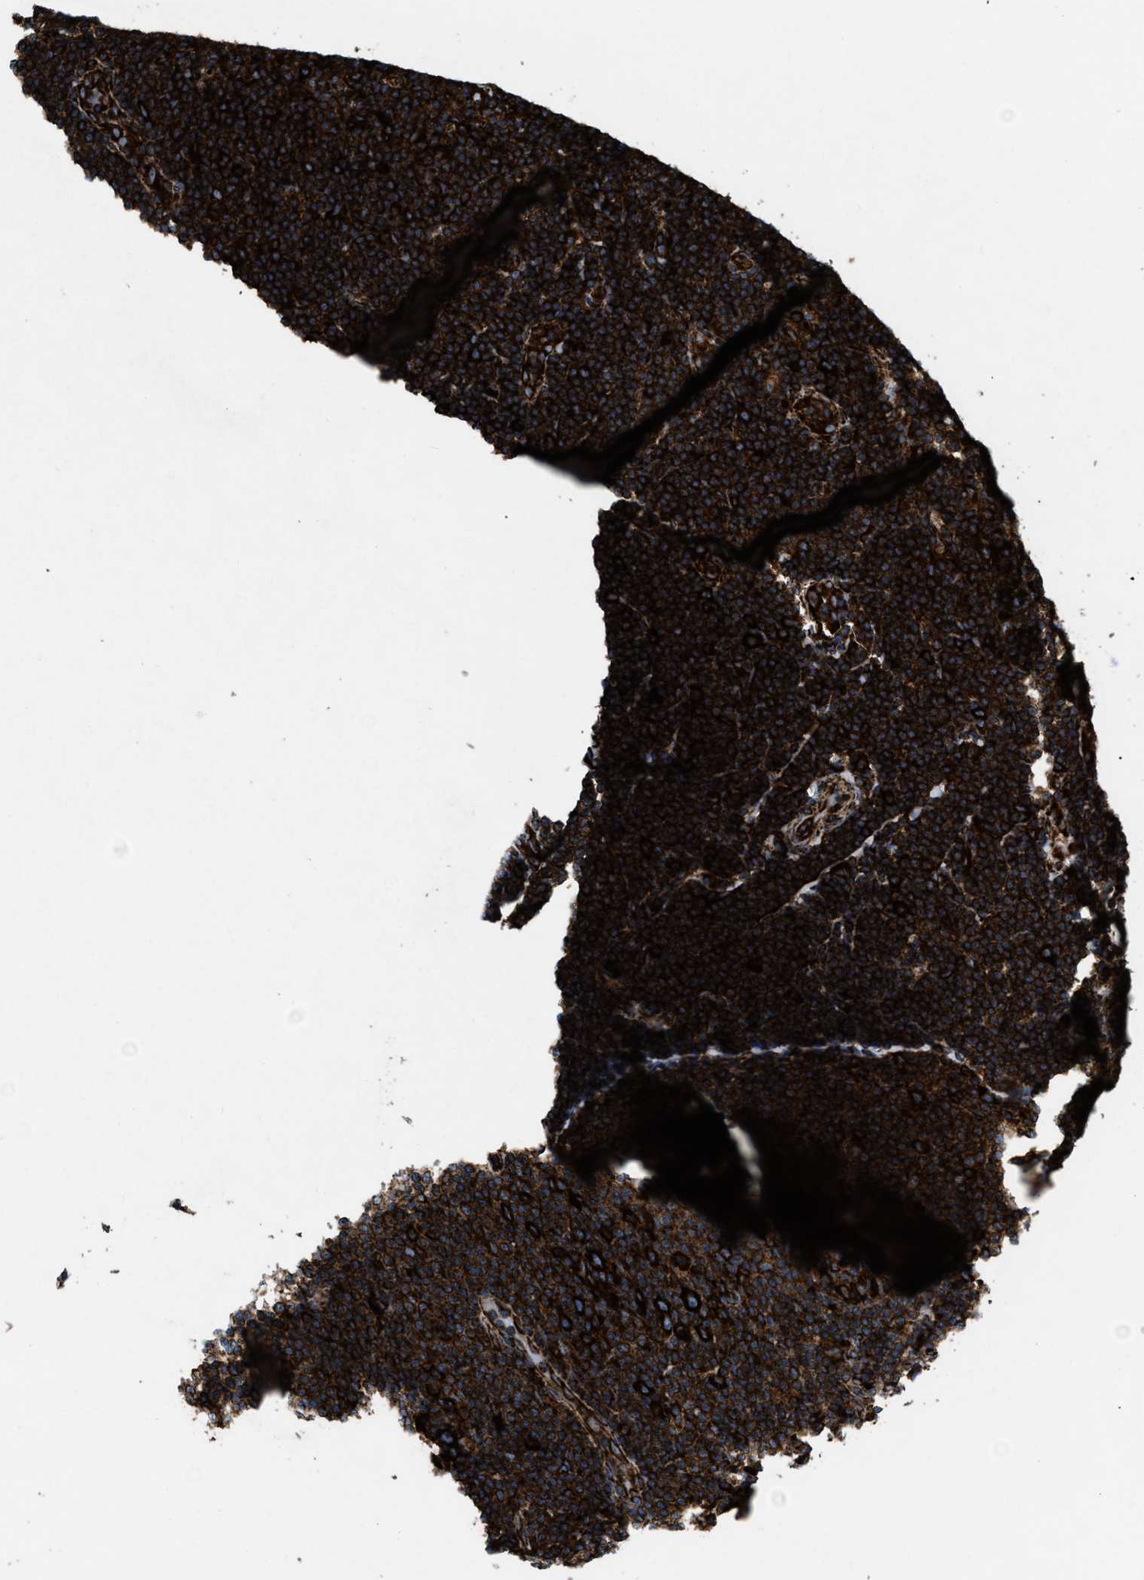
{"staining": {"intensity": "strong", "quantity": ">75%", "location": "cytoplasmic/membranous"}, "tissue": "lymphoma", "cell_type": "Tumor cells", "image_type": "cancer", "snomed": [{"axis": "morphology", "description": "Malignant lymphoma, non-Hodgkin's type, Low grade"}, {"axis": "topography", "description": "Lymph node"}], "caption": "Lymphoma stained with a protein marker reveals strong staining in tumor cells.", "gene": "CAPRIN1", "patient": {"sex": "male", "age": 83}}